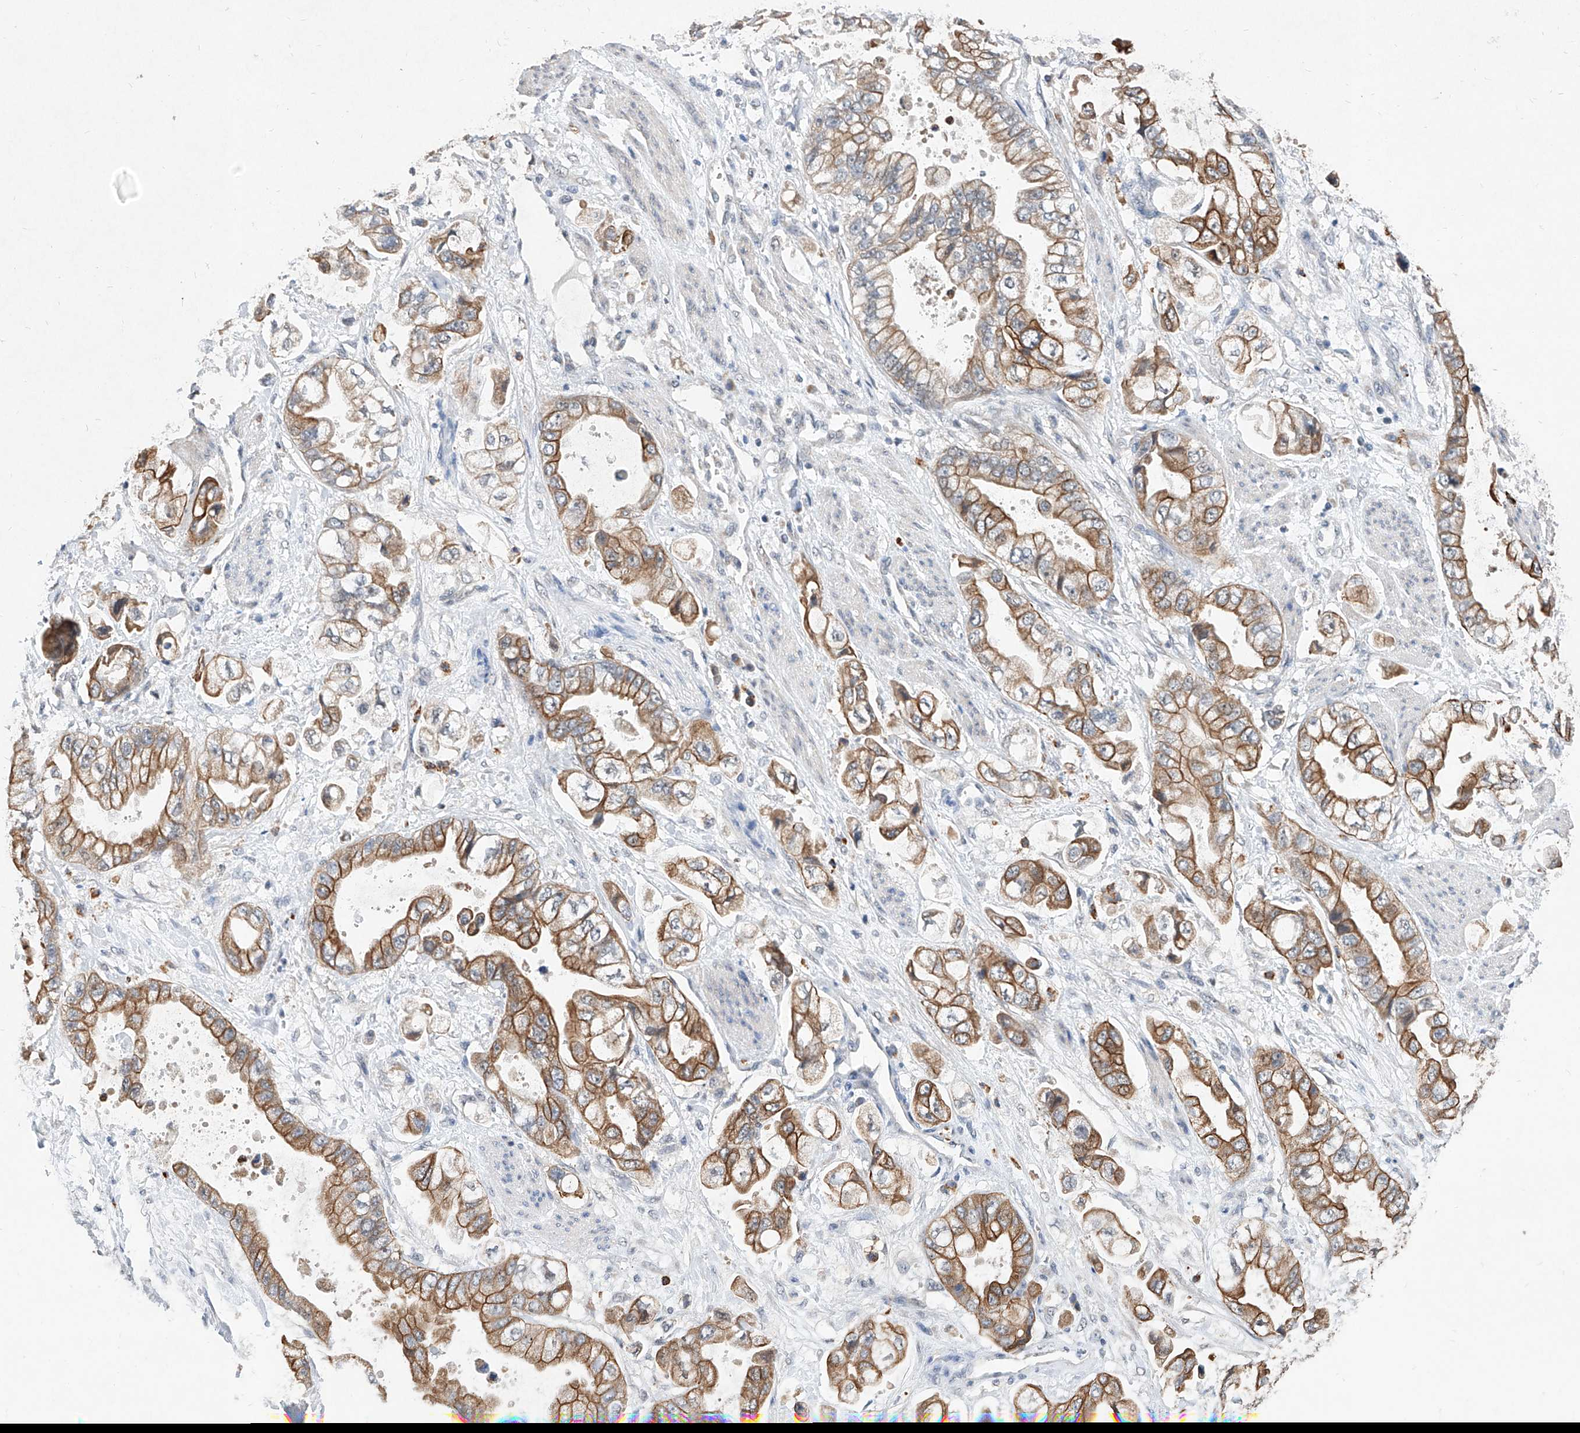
{"staining": {"intensity": "moderate", "quantity": ">75%", "location": "cytoplasmic/membranous"}, "tissue": "stomach cancer", "cell_type": "Tumor cells", "image_type": "cancer", "snomed": [{"axis": "morphology", "description": "Adenocarcinoma, NOS"}, {"axis": "topography", "description": "Stomach"}], "caption": "Immunohistochemical staining of adenocarcinoma (stomach) displays moderate cytoplasmic/membranous protein positivity in about >75% of tumor cells.", "gene": "MFSD4B", "patient": {"sex": "male", "age": 62}}